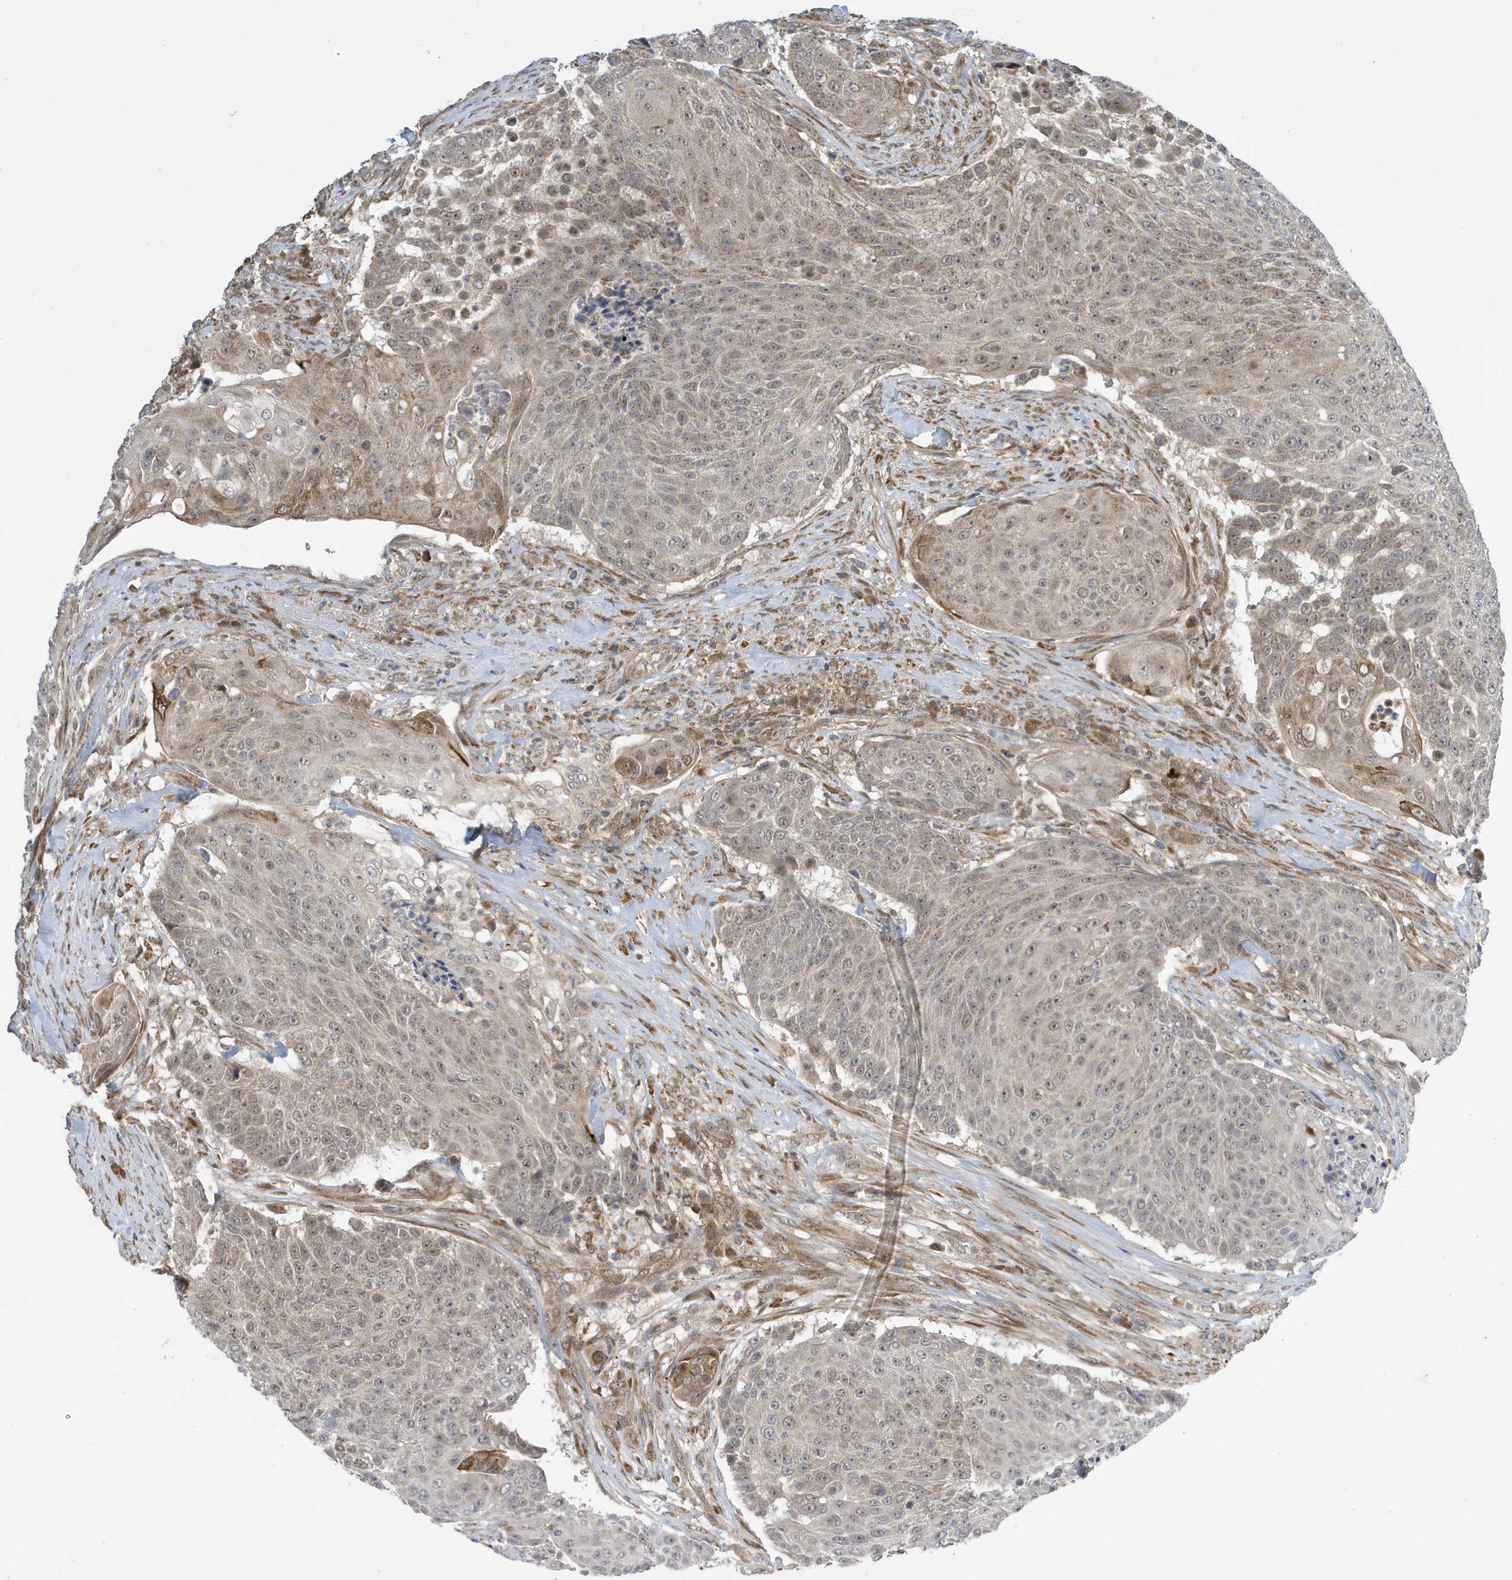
{"staining": {"intensity": "moderate", "quantity": "<25%", "location": "cytoplasmic/membranous,nuclear"}, "tissue": "urothelial cancer", "cell_type": "Tumor cells", "image_type": "cancer", "snomed": [{"axis": "morphology", "description": "Urothelial carcinoma, High grade"}, {"axis": "topography", "description": "Urinary bladder"}], "caption": "Immunohistochemical staining of urothelial cancer exhibits low levels of moderate cytoplasmic/membranous and nuclear protein positivity in about <25% of tumor cells.", "gene": "NCOA7", "patient": {"sex": "female", "age": 63}}